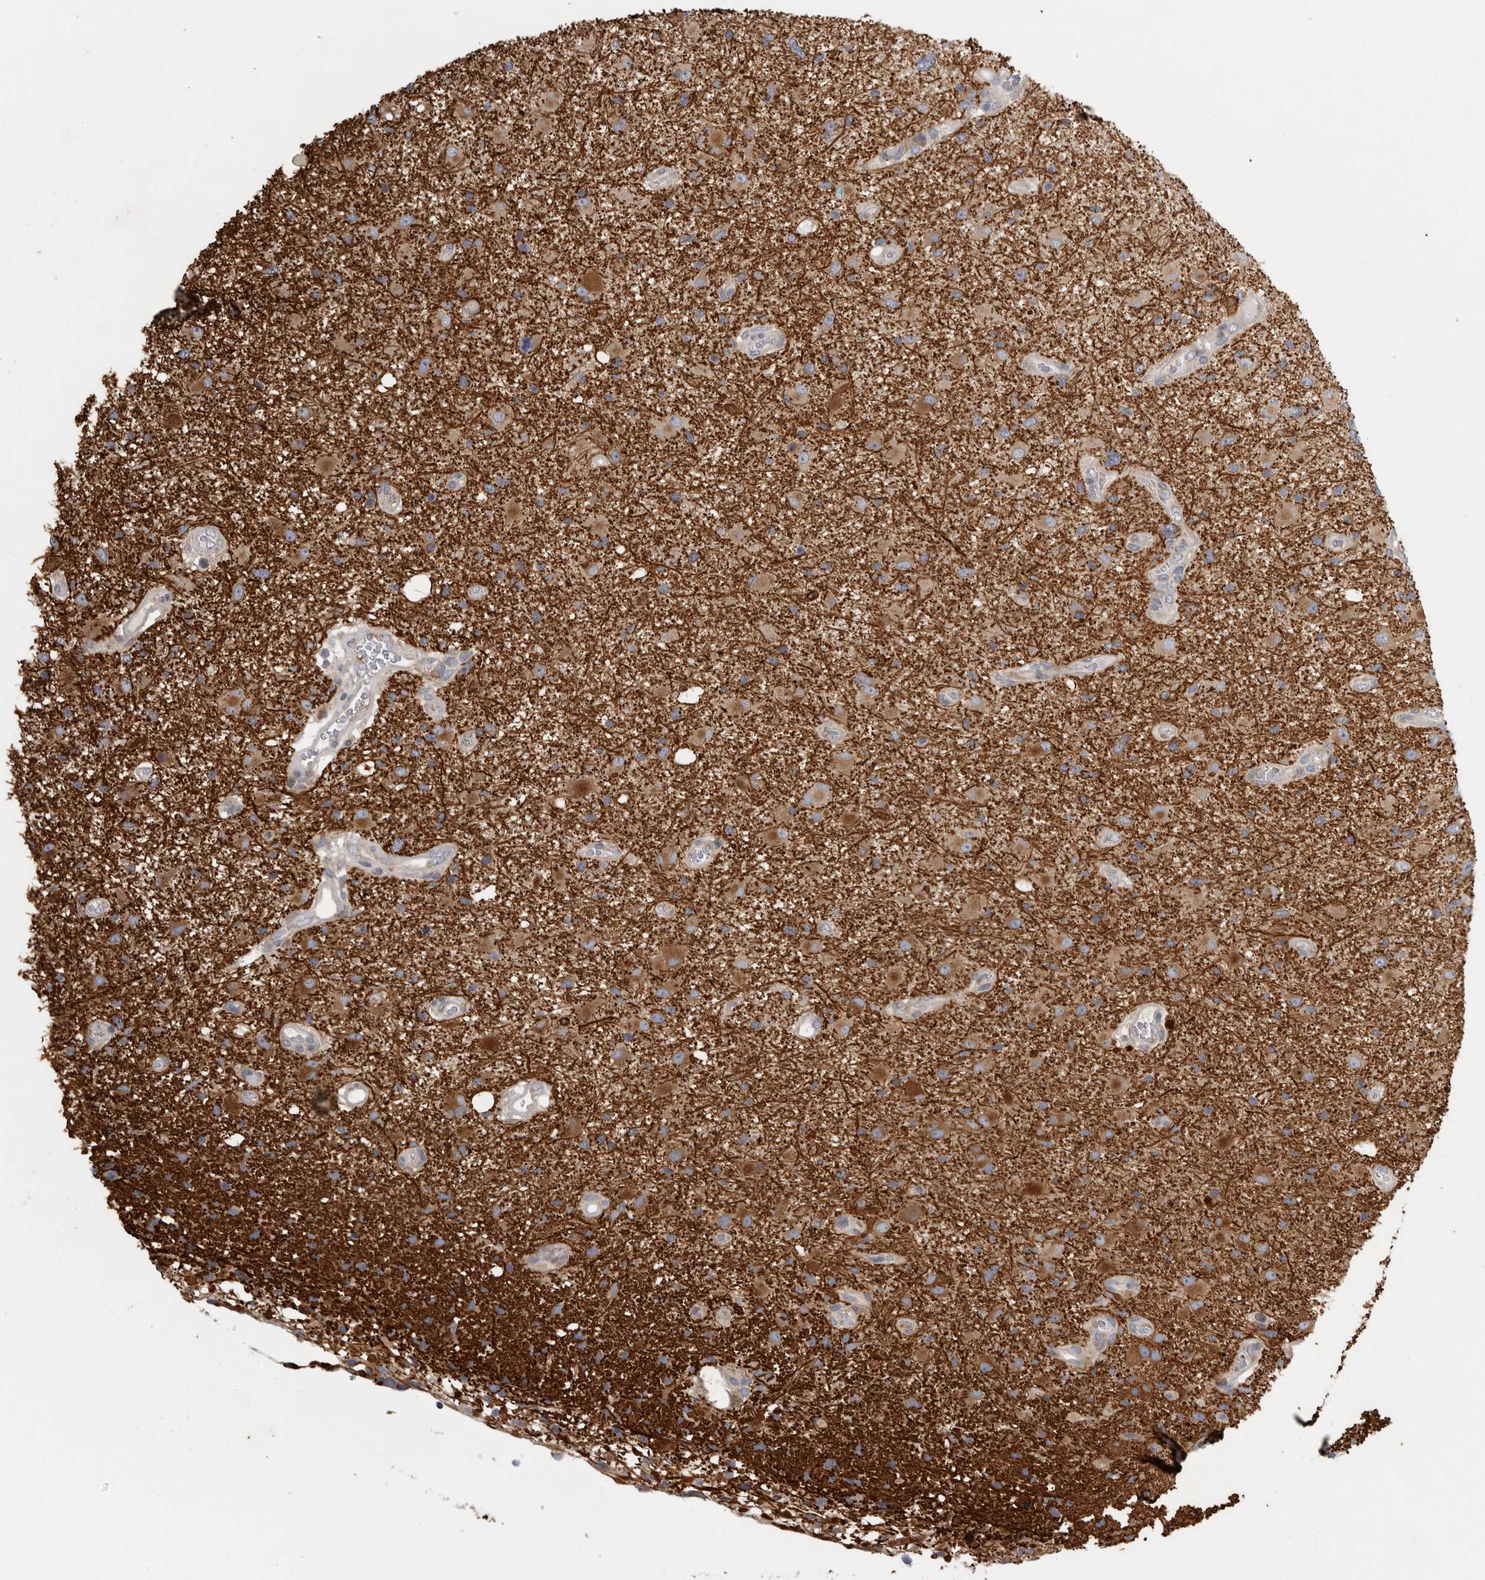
{"staining": {"intensity": "moderate", "quantity": ">75%", "location": "cytoplasmic/membranous"}, "tissue": "glioma", "cell_type": "Tumor cells", "image_type": "cancer", "snomed": [{"axis": "morphology", "description": "Glioma, malignant, High grade"}, {"axis": "topography", "description": "Brain"}], "caption": "This is an image of immunohistochemistry staining of malignant glioma (high-grade), which shows moderate positivity in the cytoplasmic/membranous of tumor cells.", "gene": "ATXN2", "patient": {"sex": "male", "age": 33}}